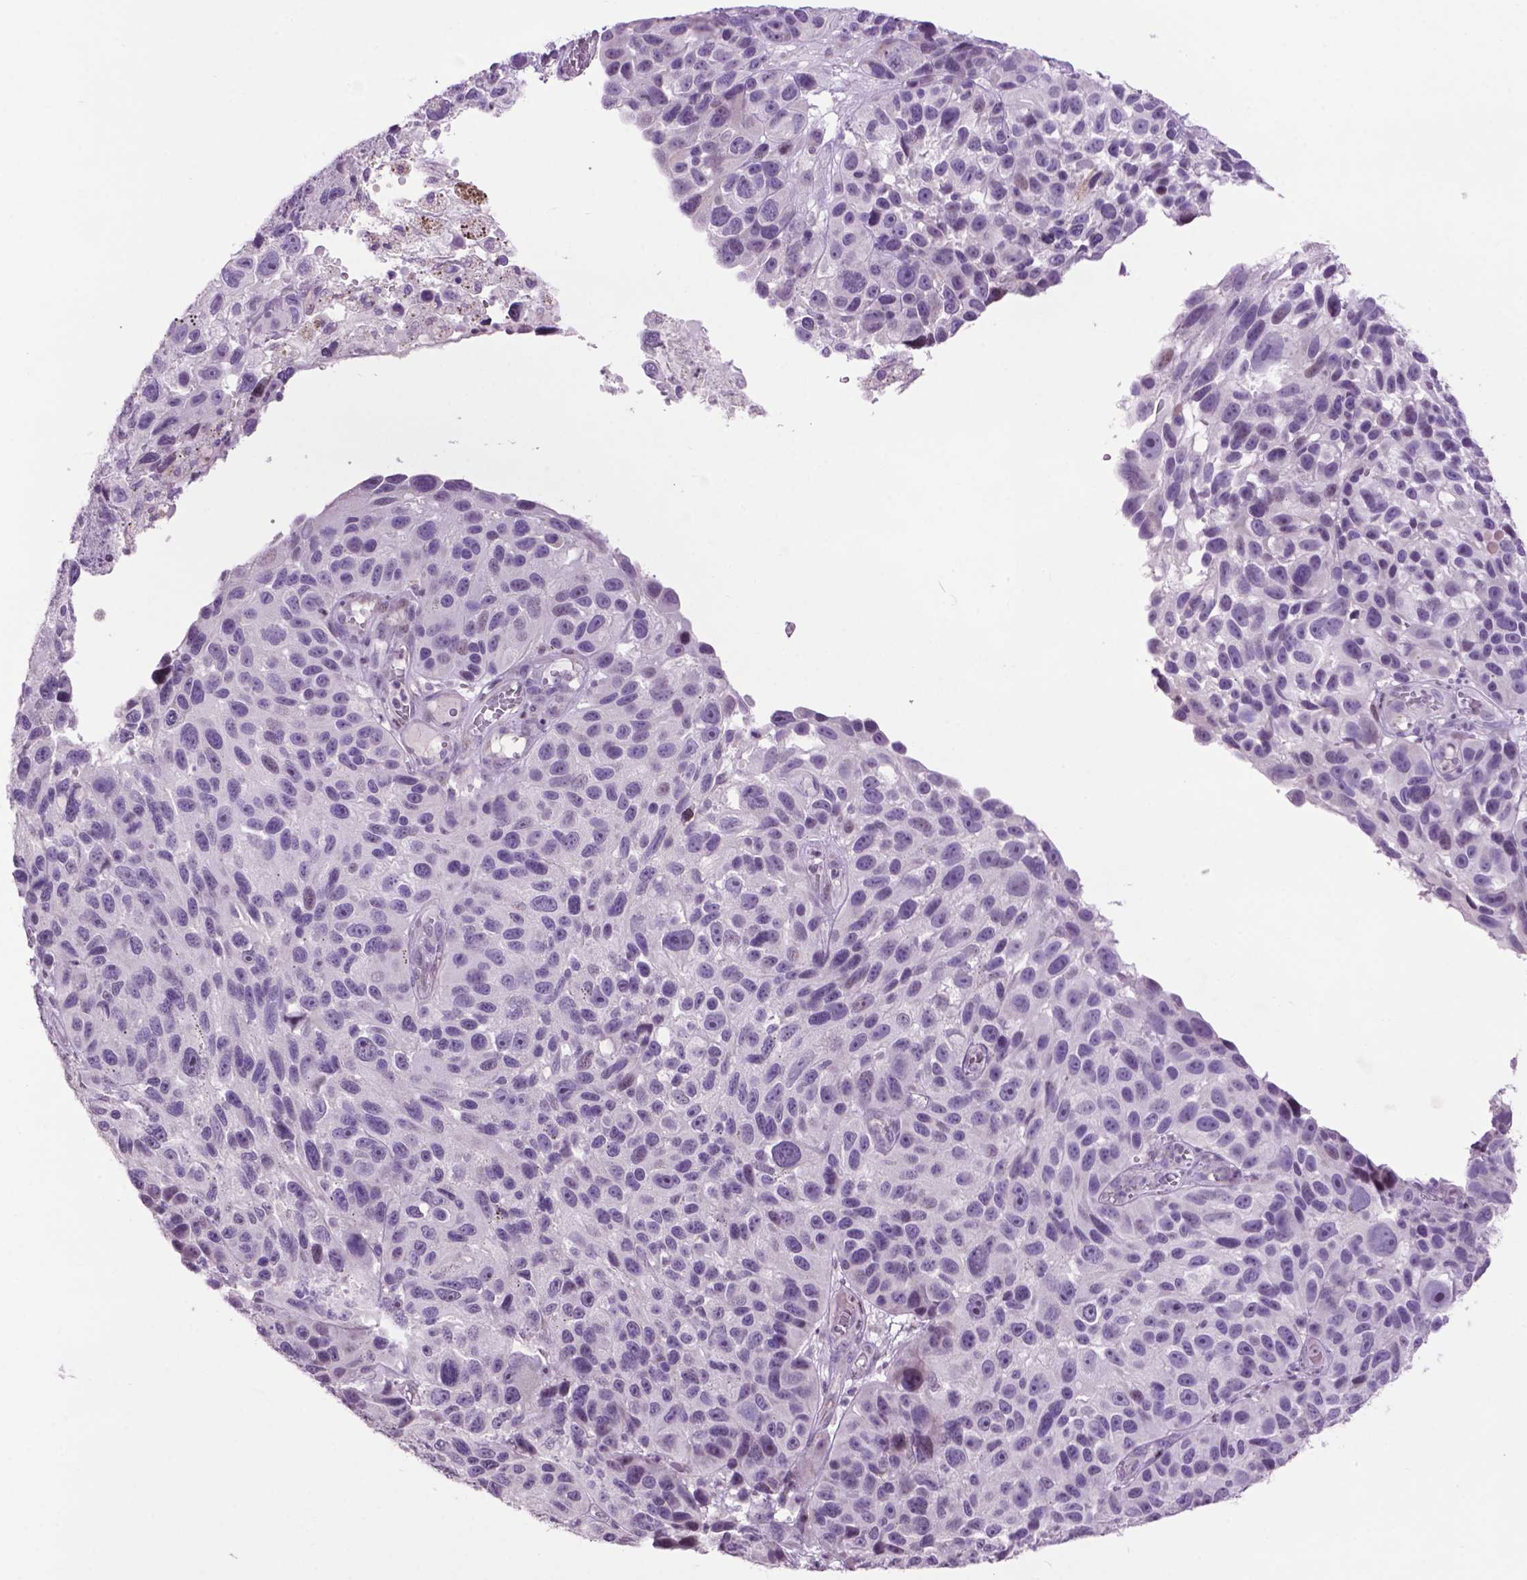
{"staining": {"intensity": "negative", "quantity": "none", "location": "none"}, "tissue": "melanoma", "cell_type": "Tumor cells", "image_type": "cancer", "snomed": [{"axis": "morphology", "description": "Malignant melanoma, NOS"}, {"axis": "topography", "description": "Skin"}], "caption": "Human malignant melanoma stained for a protein using immunohistochemistry exhibits no staining in tumor cells.", "gene": "TH", "patient": {"sex": "male", "age": 53}}